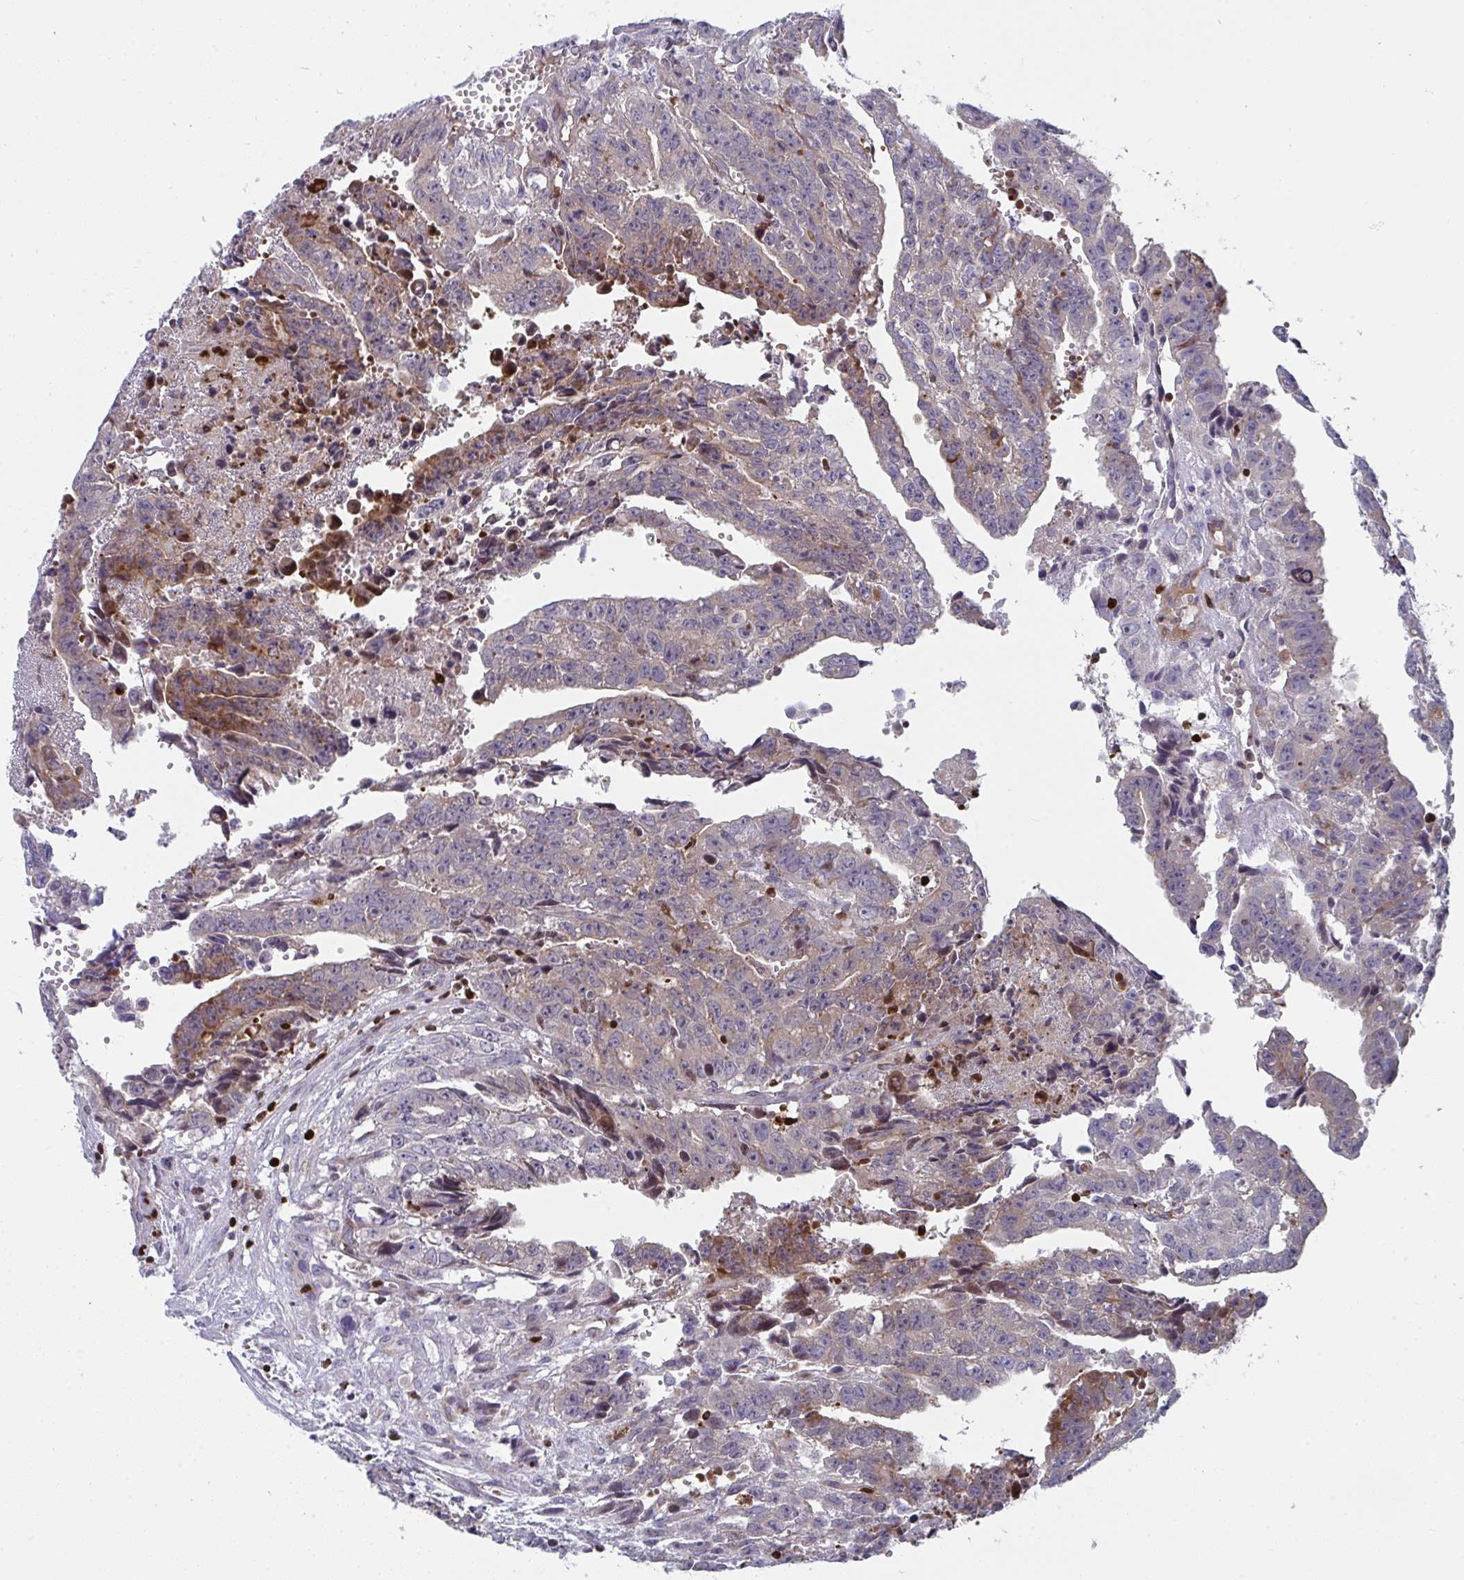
{"staining": {"intensity": "moderate", "quantity": "25%-75%", "location": "cytoplasmic/membranous"}, "tissue": "testis cancer", "cell_type": "Tumor cells", "image_type": "cancer", "snomed": [{"axis": "morphology", "description": "Carcinoma, Embryonal, NOS"}, {"axis": "morphology", "description": "Teratoma, malignant, NOS"}, {"axis": "topography", "description": "Testis"}], "caption": "A photomicrograph of testis embryonal carcinoma stained for a protein demonstrates moderate cytoplasmic/membranous brown staining in tumor cells. Immunohistochemistry stains the protein of interest in brown and the nuclei are stained blue.", "gene": "AOC2", "patient": {"sex": "male", "age": 24}}